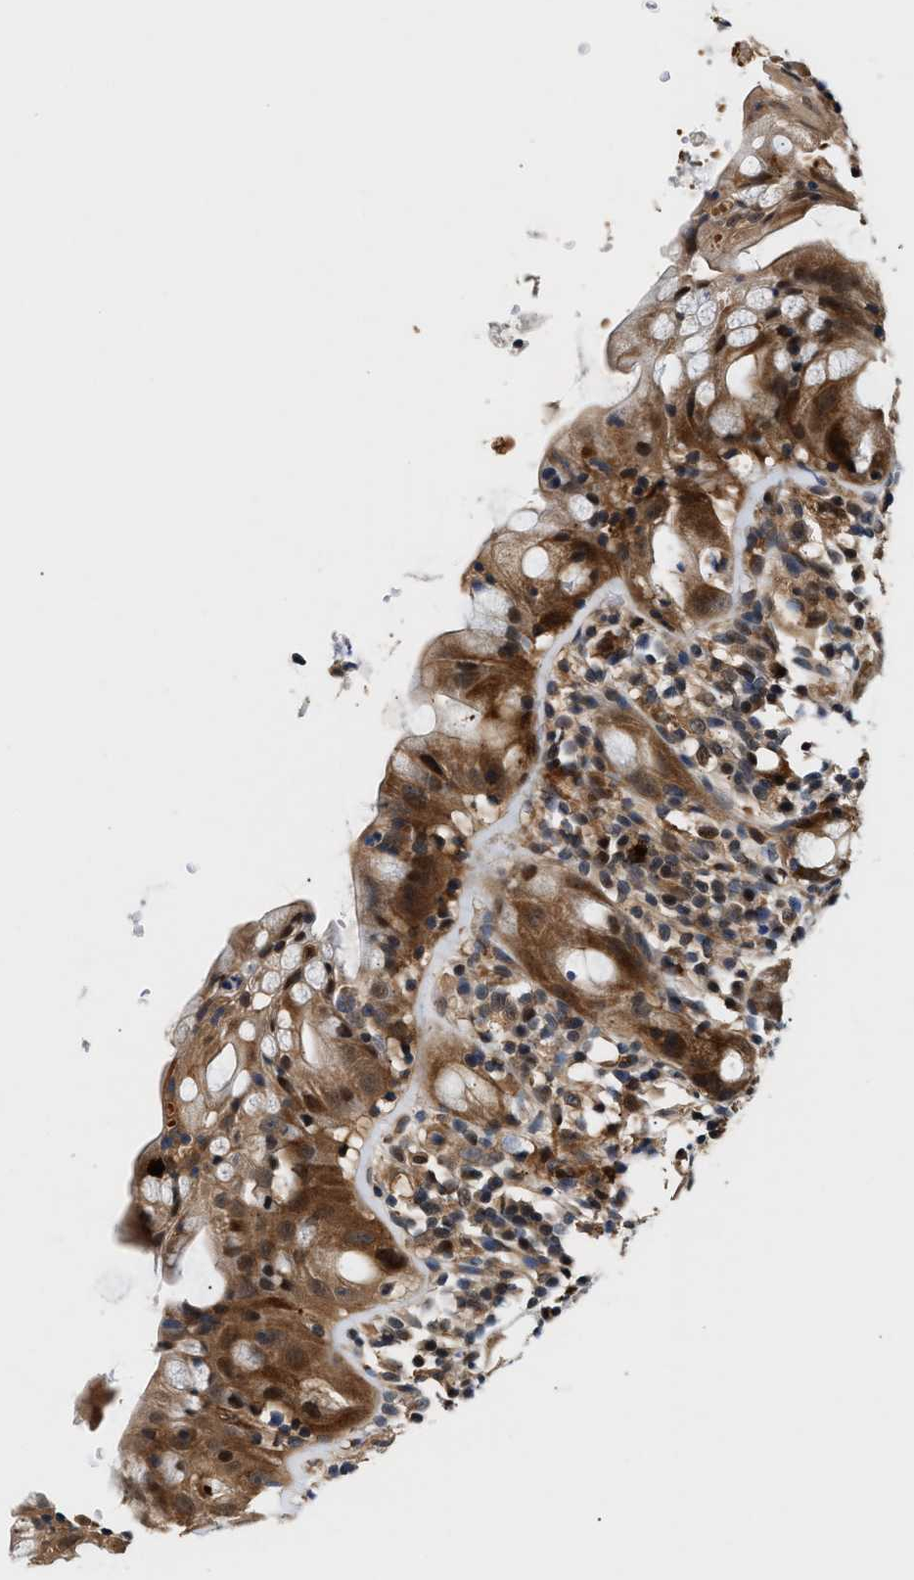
{"staining": {"intensity": "strong", "quantity": ">75%", "location": "cytoplasmic/membranous"}, "tissue": "rectum", "cell_type": "Glandular cells", "image_type": "normal", "snomed": [{"axis": "morphology", "description": "Normal tissue, NOS"}, {"axis": "topography", "description": "Rectum"}], "caption": "Immunohistochemical staining of benign rectum displays strong cytoplasmic/membranous protein positivity in about >75% of glandular cells.", "gene": "TUT7", "patient": {"sex": "male", "age": 44}}